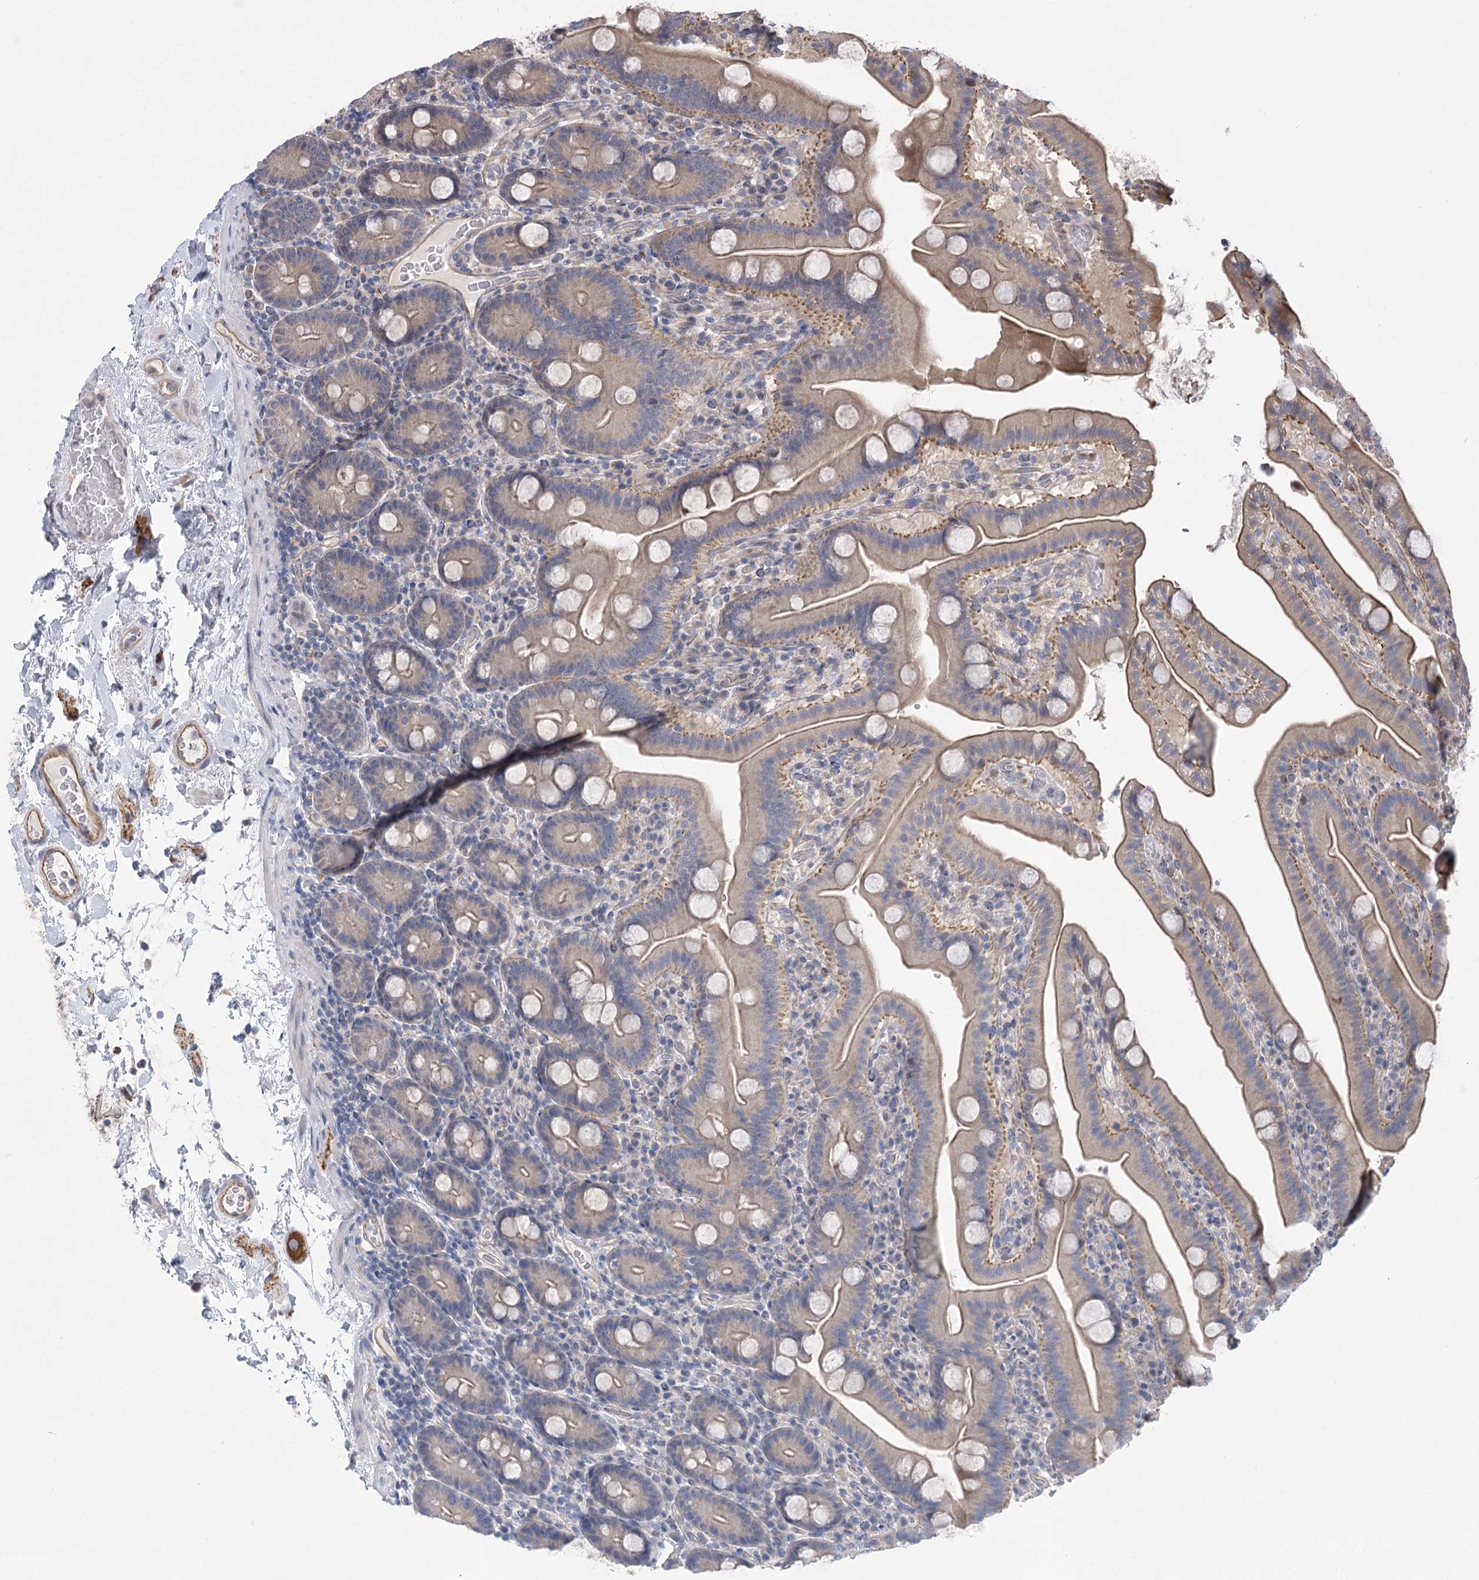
{"staining": {"intensity": "weak", "quantity": "25%-75%", "location": "cytoplasmic/membranous"}, "tissue": "duodenum", "cell_type": "Glandular cells", "image_type": "normal", "snomed": [{"axis": "morphology", "description": "Normal tissue, NOS"}, {"axis": "topography", "description": "Duodenum"}], "caption": "Approximately 25%-75% of glandular cells in normal human duodenum reveal weak cytoplasmic/membranous protein staining as visualized by brown immunohistochemical staining.", "gene": "RWDD4", "patient": {"sex": "male", "age": 55}}